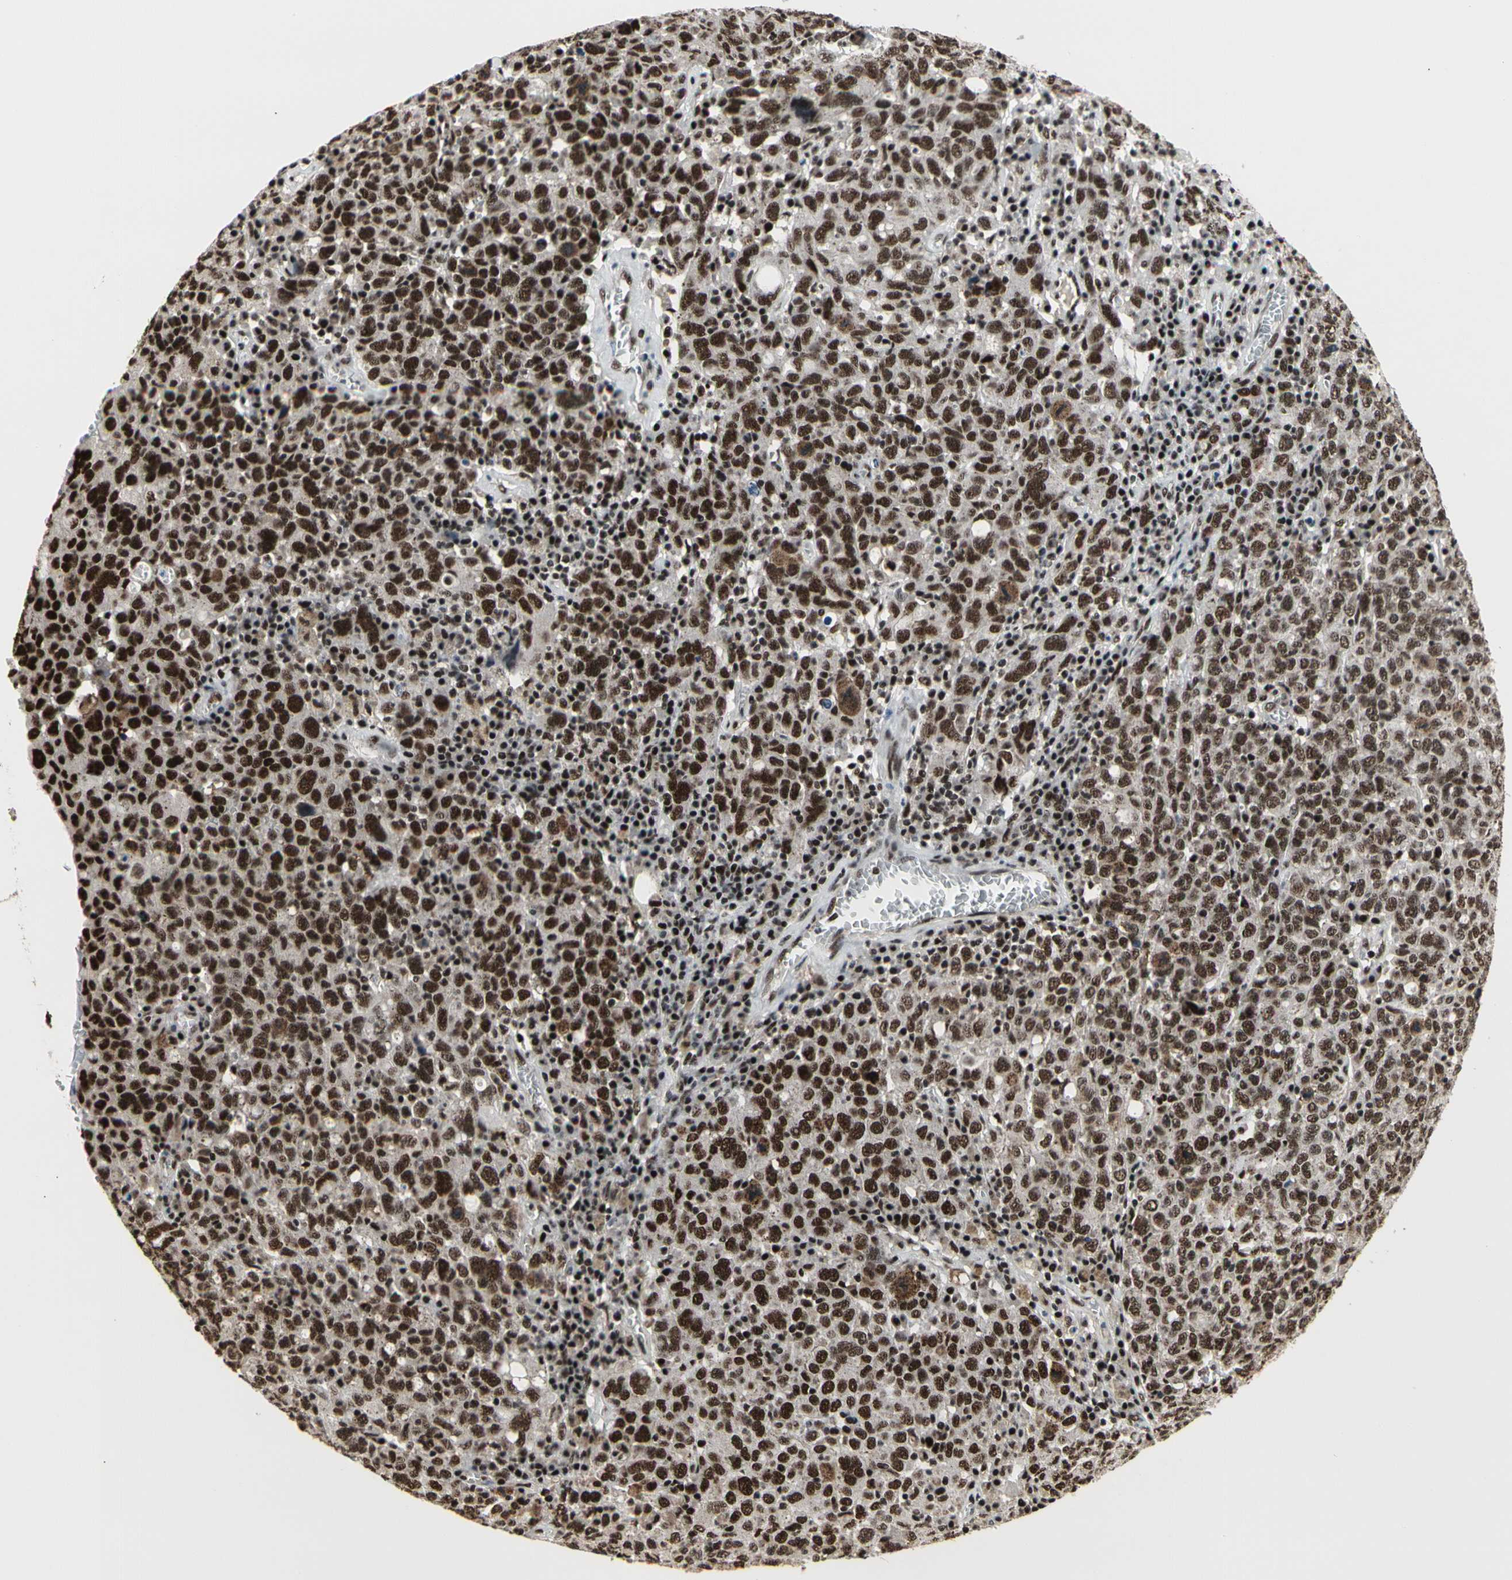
{"staining": {"intensity": "strong", "quantity": ">75%", "location": "nuclear"}, "tissue": "ovarian cancer", "cell_type": "Tumor cells", "image_type": "cancer", "snomed": [{"axis": "morphology", "description": "Carcinoma, endometroid"}, {"axis": "topography", "description": "Ovary"}], "caption": "Tumor cells exhibit strong nuclear staining in approximately >75% of cells in endometroid carcinoma (ovarian).", "gene": "SRSF11", "patient": {"sex": "female", "age": 62}}